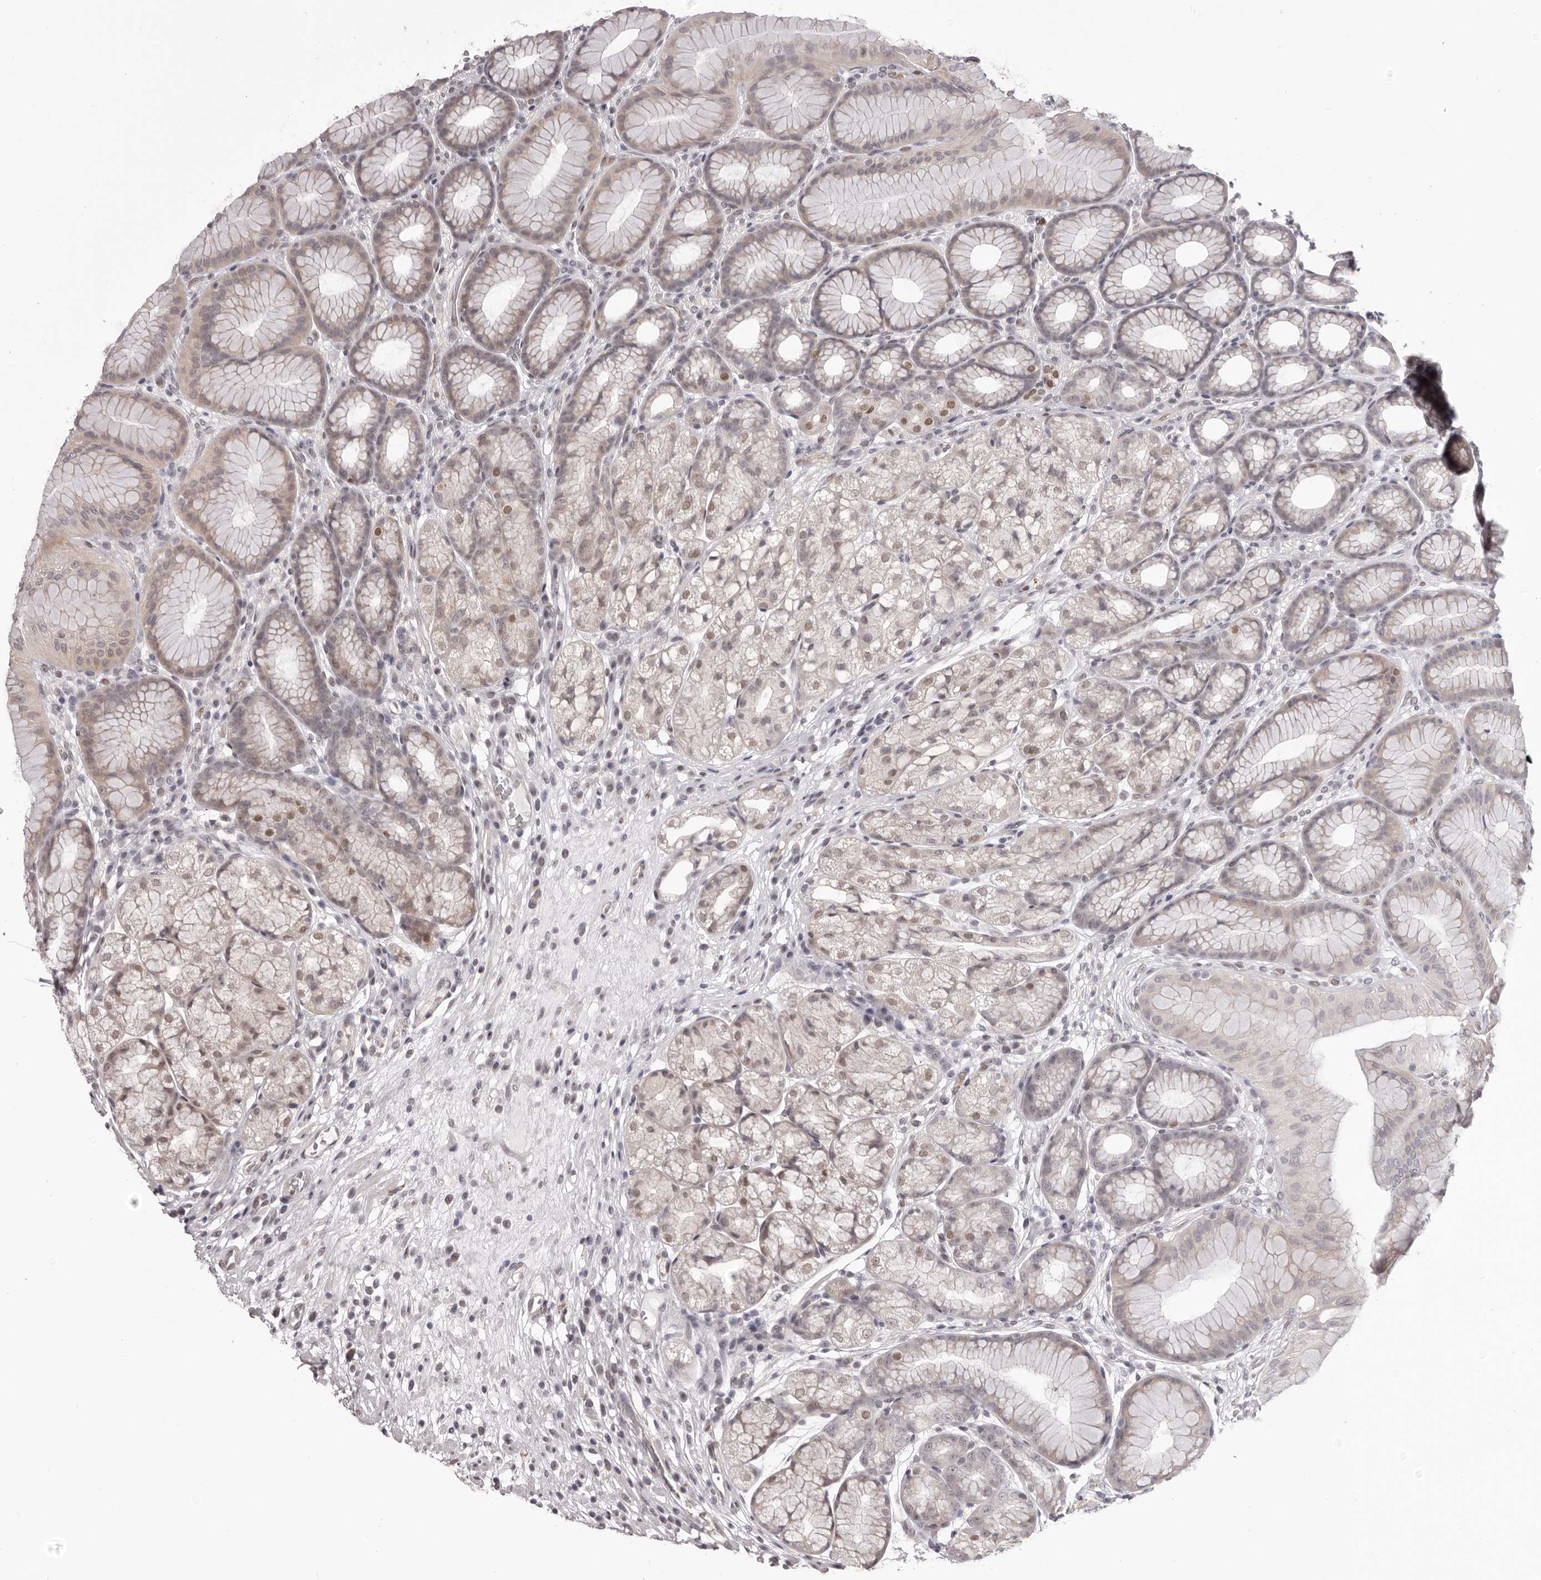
{"staining": {"intensity": "moderate", "quantity": "<25%", "location": "cytoplasmic/membranous,nuclear"}, "tissue": "stomach", "cell_type": "Glandular cells", "image_type": "normal", "snomed": [{"axis": "morphology", "description": "Normal tissue, NOS"}, {"axis": "topography", "description": "Stomach"}], "caption": "Glandular cells display moderate cytoplasmic/membranous,nuclear expression in approximately <25% of cells in unremarkable stomach. Nuclei are stained in blue.", "gene": "RNF2", "patient": {"sex": "male", "age": 57}}